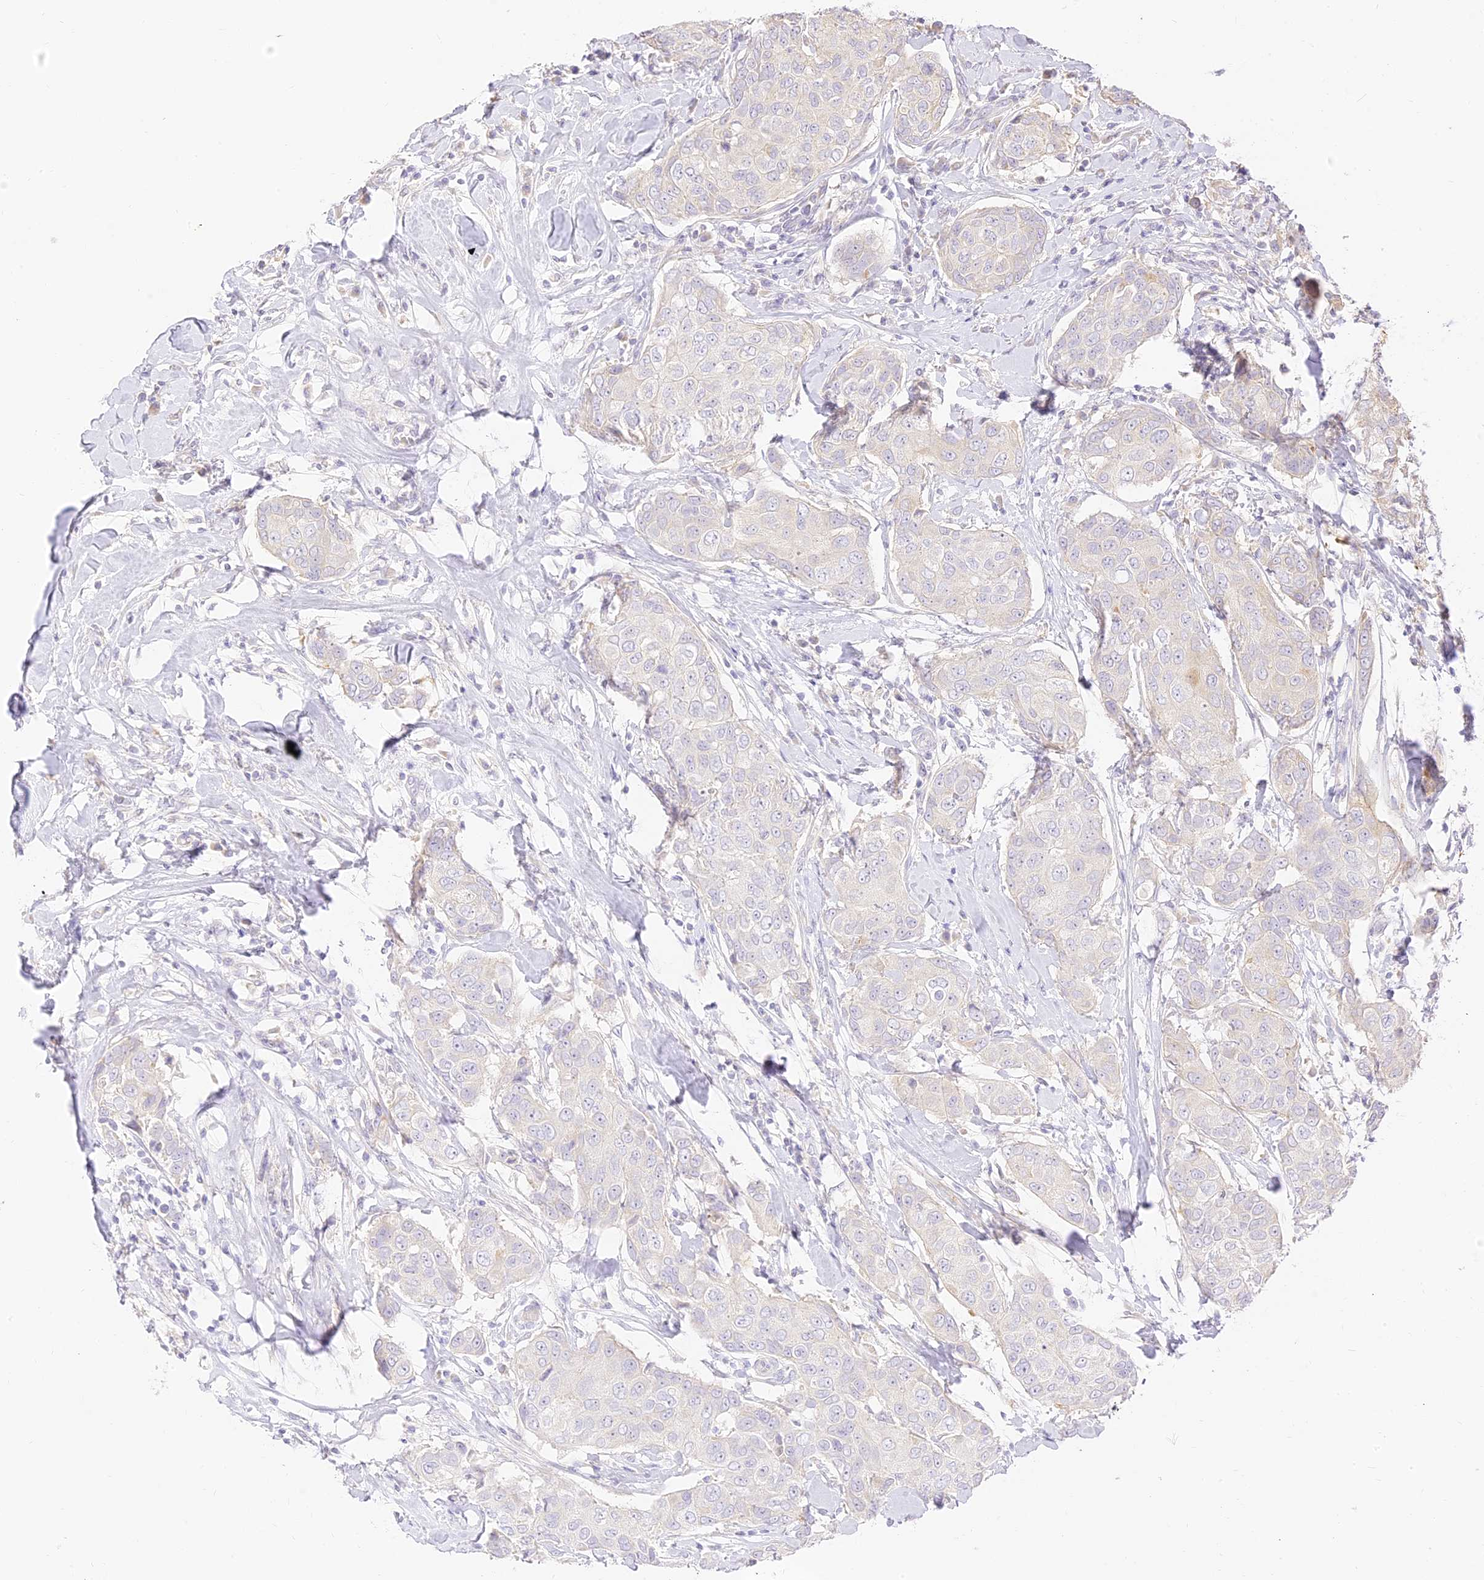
{"staining": {"intensity": "negative", "quantity": "none", "location": "none"}, "tissue": "breast cancer", "cell_type": "Tumor cells", "image_type": "cancer", "snomed": [{"axis": "morphology", "description": "Duct carcinoma"}, {"axis": "topography", "description": "Breast"}], "caption": "Tumor cells show no significant positivity in breast intraductal carcinoma. (IHC, brightfield microscopy, high magnification).", "gene": "LRRC15", "patient": {"sex": "female", "age": 80}}